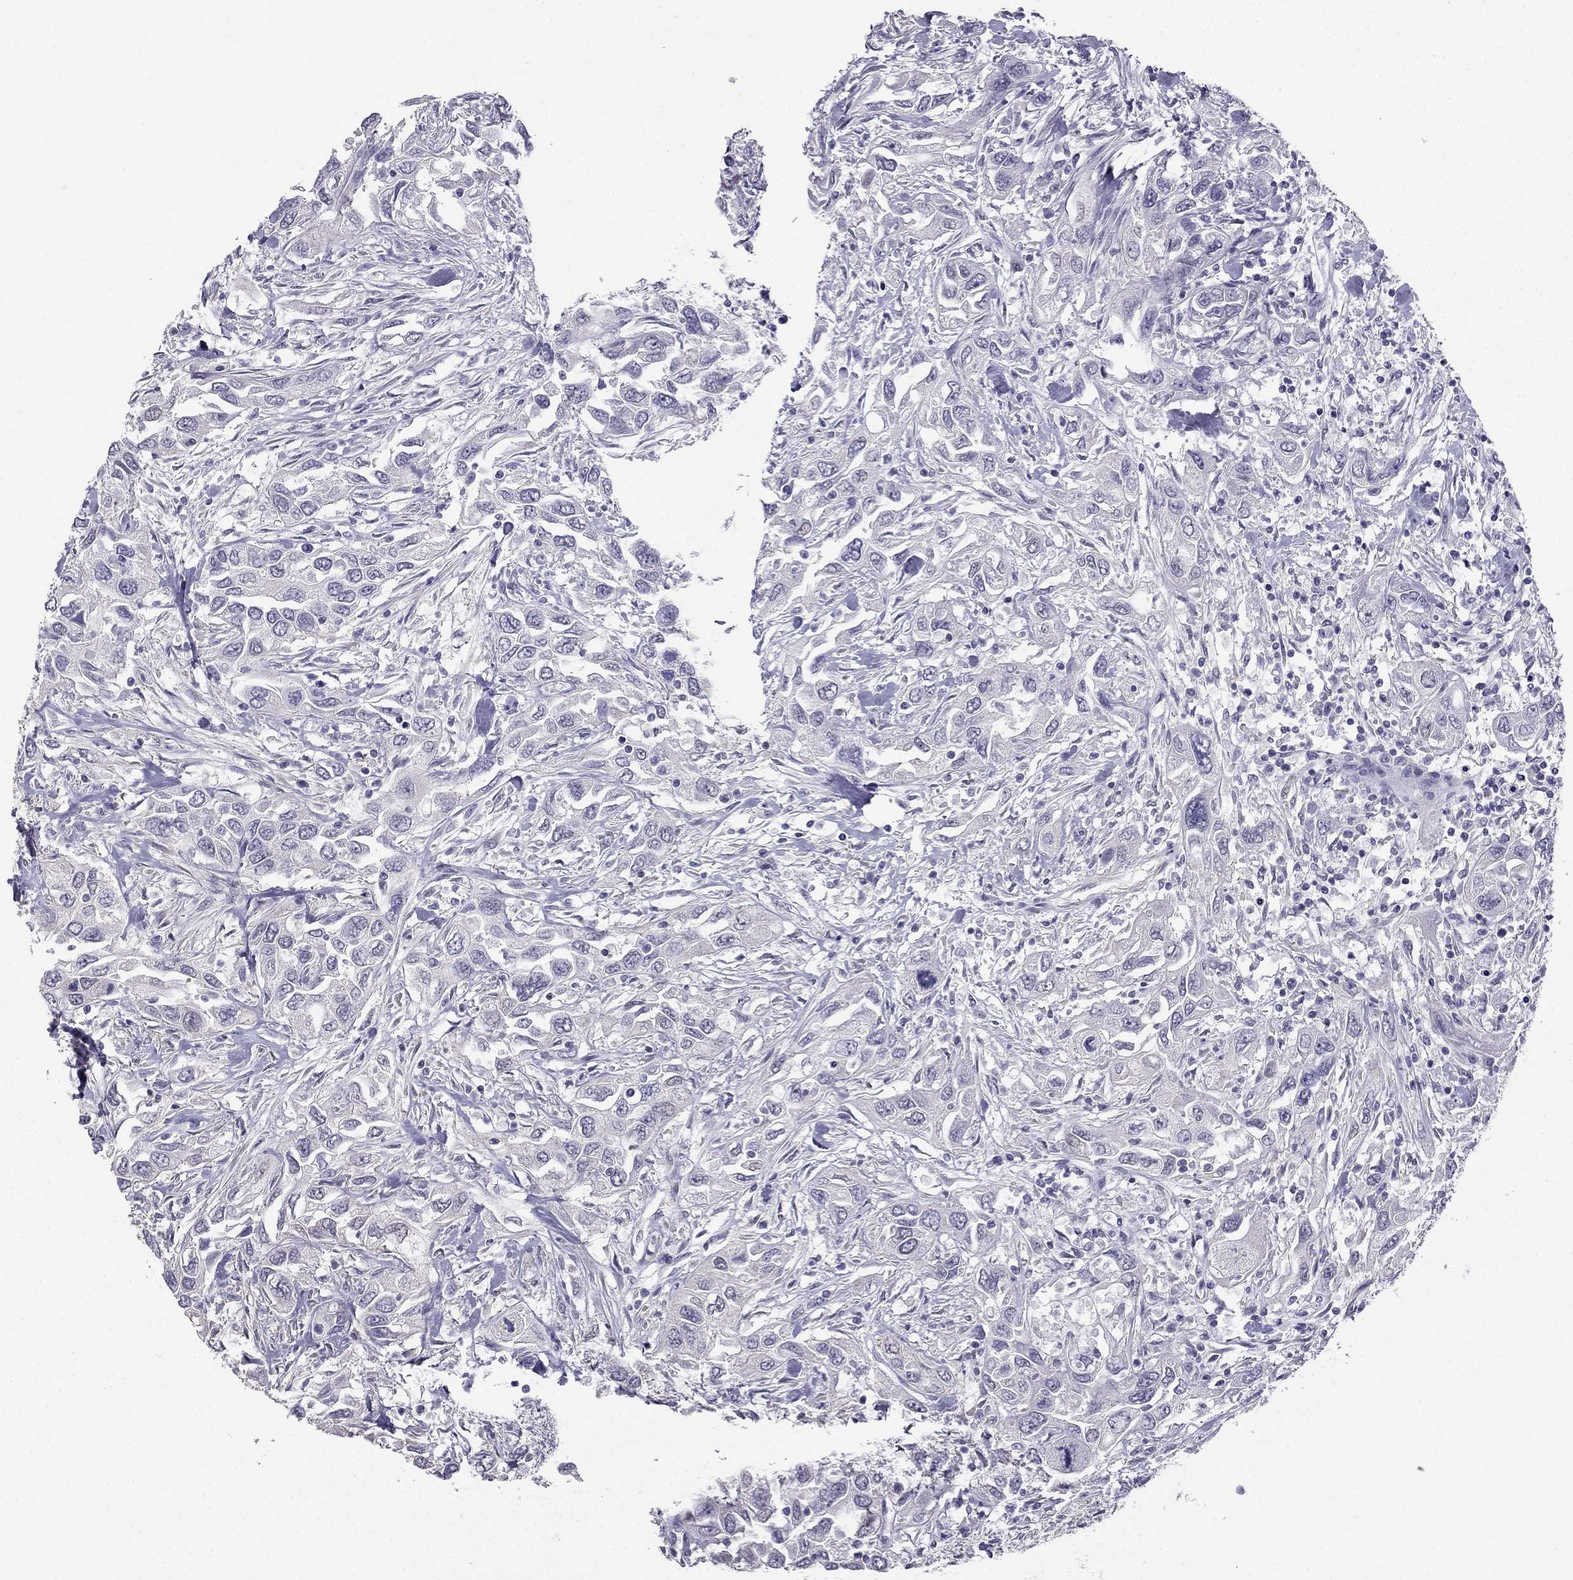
{"staining": {"intensity": "negative", "quantity": "none", "location": "none"}, "tissue": "urothelial cancer", "cell_type": "Tumor cells", "image_type": "cancer", "snomed": [{"axis": "morphology", "description": "Urothelial carcinoma, High grade"}, {"axis": "topography", "description": "Urinary bladder"}], "caption": "Immunohistochemistry photomicrograph of urothelial cancer stained for a protein (brown), which shows no positivity in tumor cells.", "gene": "HSFX1", "patient": {"sex": "male", "age": 76}}